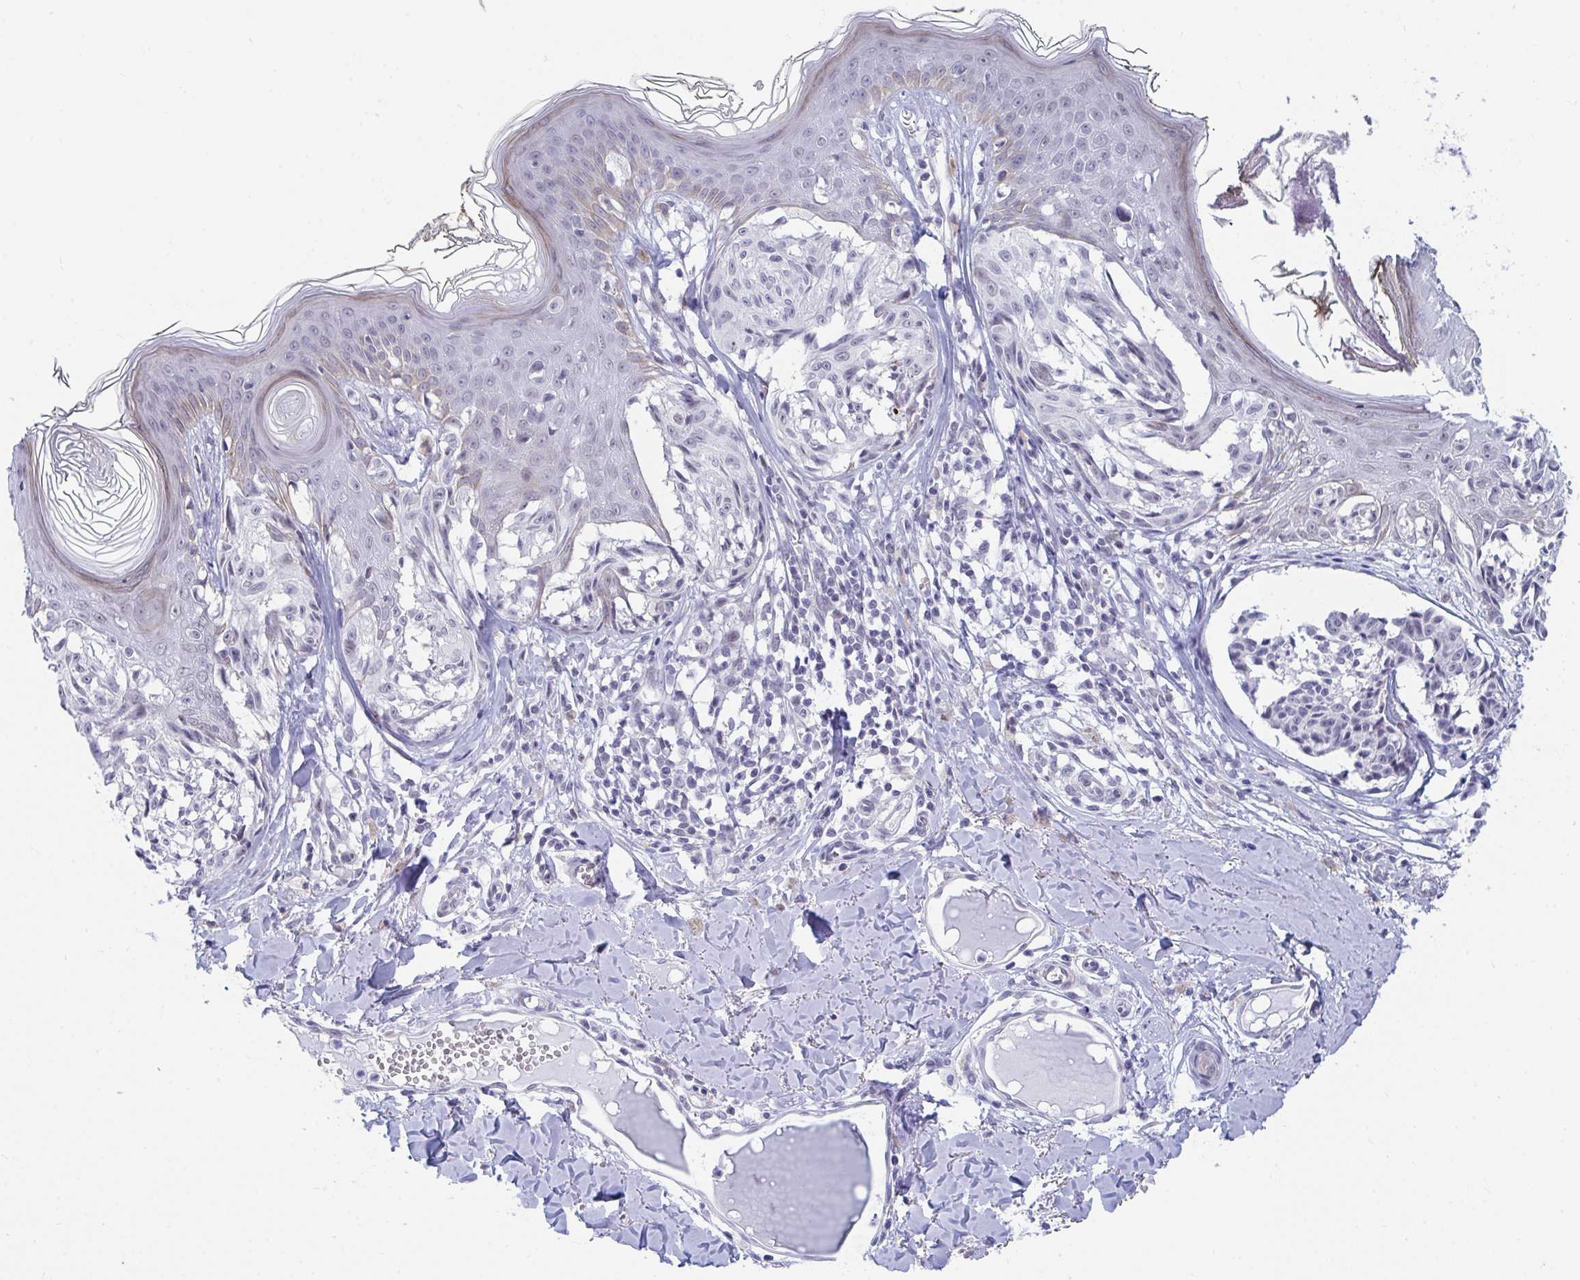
{"staining": {"intensity": "negative", "quantity": "none", "location": "none"}, "tissue": "melanoma", "cell_type": "Tumor cells", "image_type": "cancer", "snomed": [{"axis": "morphology", "description": "Malignant melanoma, NOS"}, {"axis": "topography", "description": "Skin"}], "caption": "A micrograph of human malignant melanoma is negative for staining in tumor cells.", "gene": "DAOA", "patient": {"sex": "female", "age": 43}}